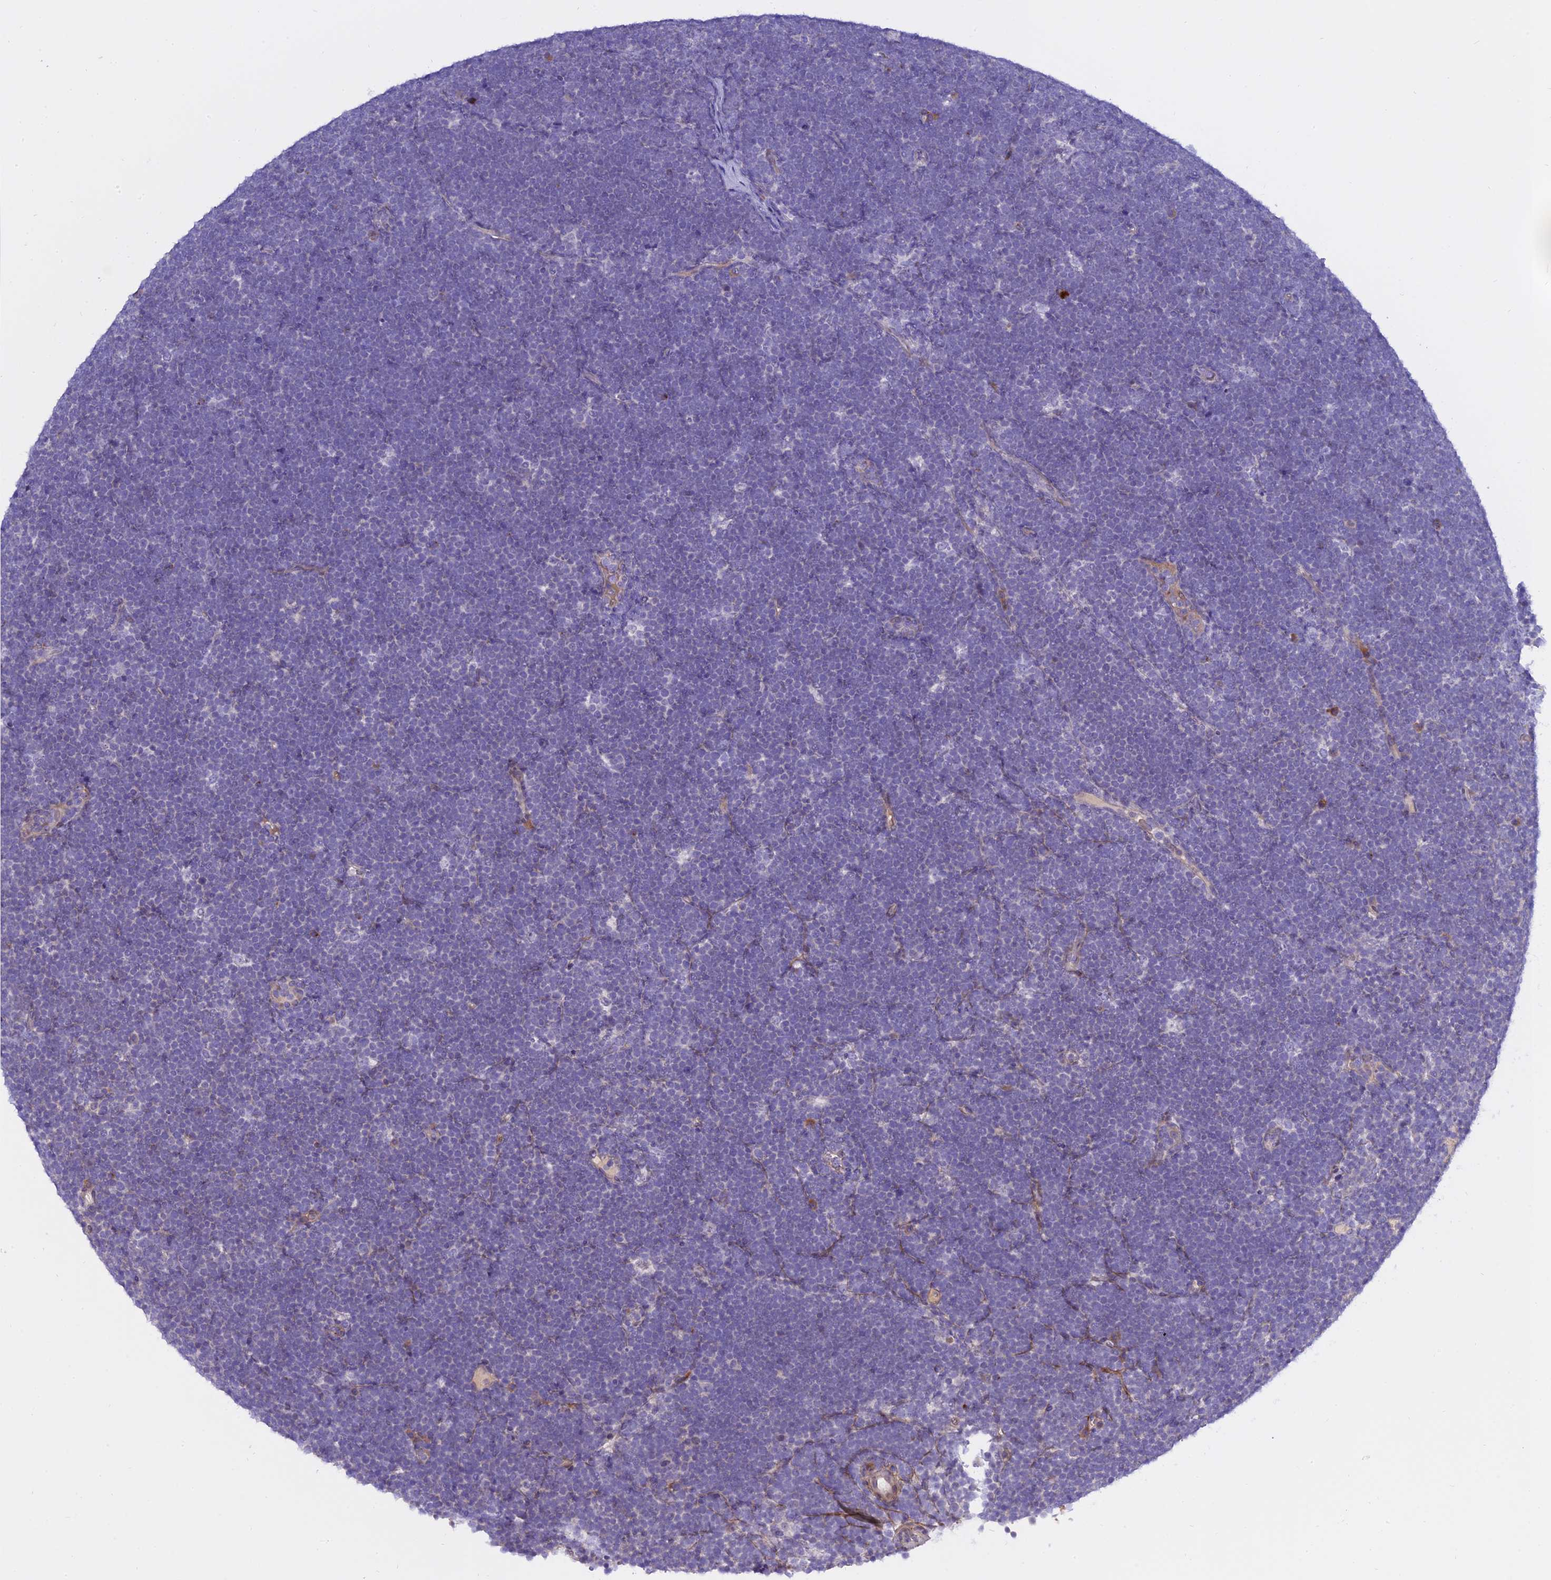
{"staining": {"intensity": "negative", "quantity": "none", "location": "none"}, "tissue": "lymphoma", "cell_type": "Tumor cells", "image_type": "cancer", "snomed": [{"axis": "morphology", "description": "Malignant lymphoma, non-Hodgkin's type, High grade"}, {"axis": "topography", "description": "Lymph node"}], "caption": "A micrograph of human malignant lymphoma, non-Hodgkin's type (high-grade) is negative for staining in tumor cells.", "gene": "MBD3L1", "patient": {"sex": "male", "age": 13}}